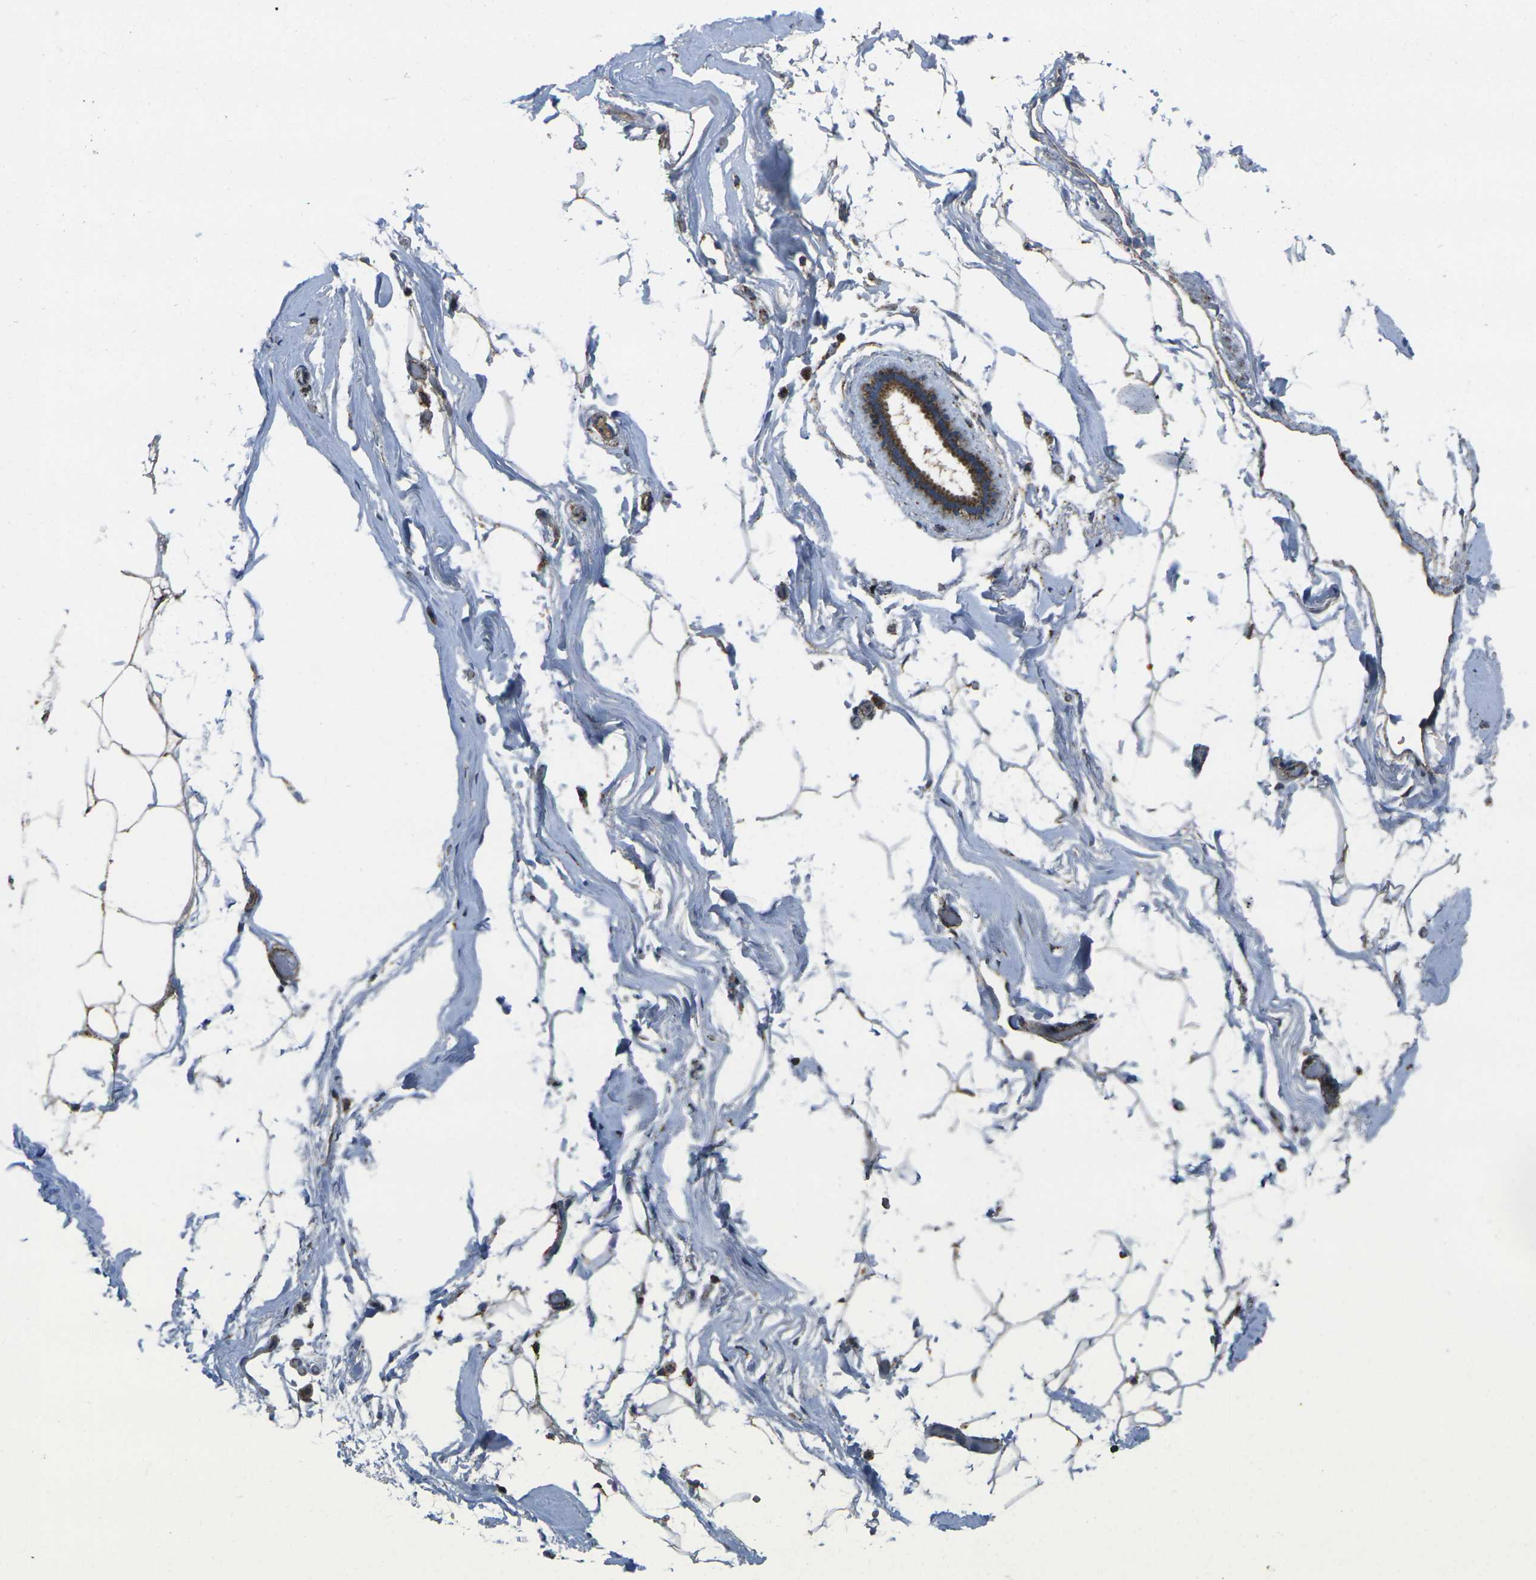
{"staining": {"intensity": "moderate", "quantity": ">75%", "location": "cytoplasmic/membranous"}, "tissue": "adipose tissue", "cell_type": "Adipocytes", "image_type": "normal", "snomed": [{"axis": "morphology", "description": "Normal tissue, NOS"}, {"axis": "topography", "description": "Breast"}, {"axis": "topography", "description": "Soft tissue"}], "caption": "Protein analysis of benign adipose tissue displays moderate cytoplasmic/membranous expression in about >75% of adipocytes.", "gene": "KLHL5", "patient": {"sex": "female", "age": 75}}